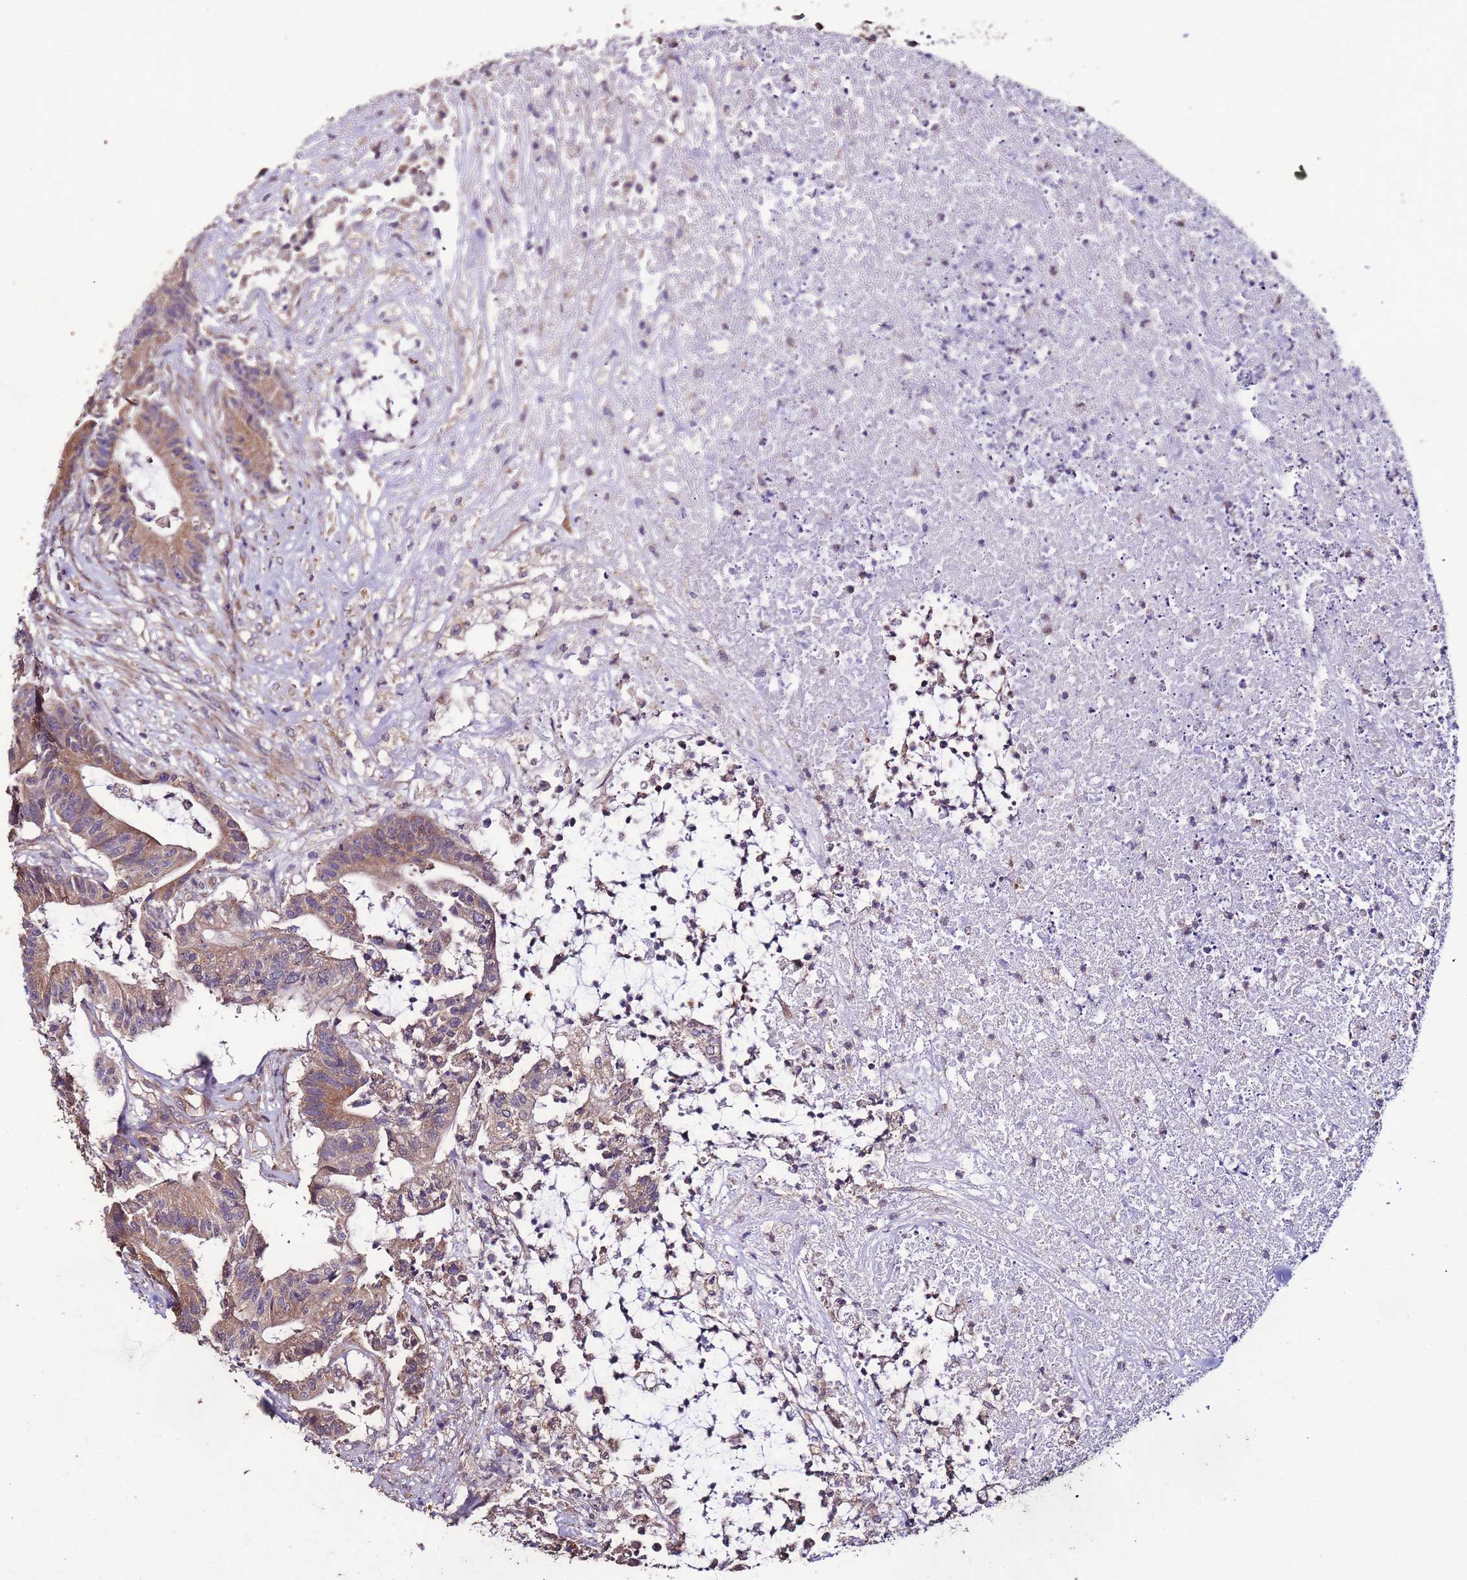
{"staining": {"intensity": "moderate", "quantity": ">75%", "location": "cytoplasmic/membranous"}, "tissue": "colorectal cancer", "cell_type": "Tumor cells", "image_type": "cancer", "snomed": [{"axis": "morphology", "description": "Adenocarcinoma, NOS"}, {"axis": "topography", "description": "Colon"}], "caption": "Approximately >75% of tumor cells in colorectal adenocarcinoma demonstrate moderate cytoplasmic/membranous protein positivity as visualized by brown immunohistochemical staining.", "gene": "SLC41A3", "patient": {"sex": "female", "age": 84}}